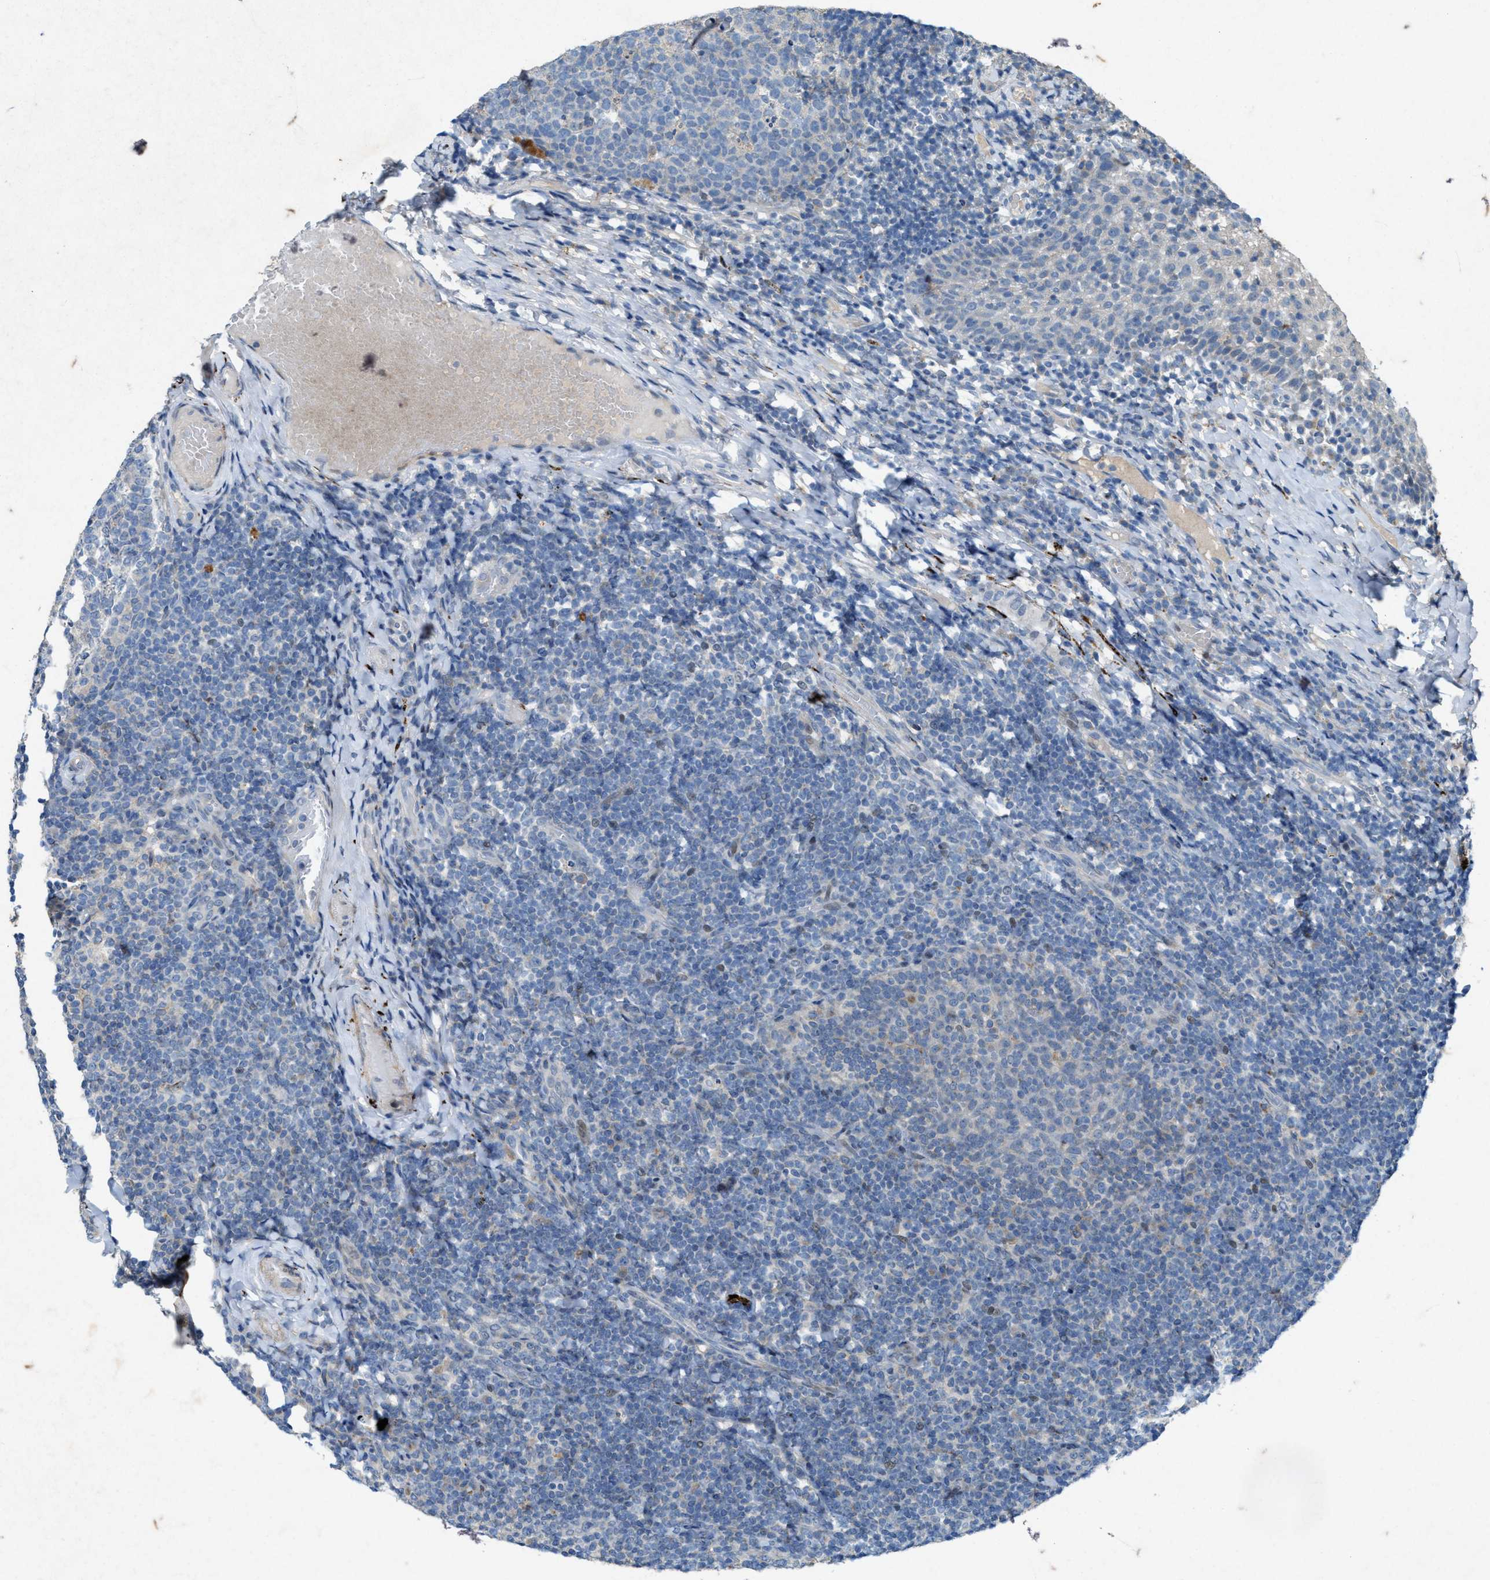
{"staining": {"intensity": "negative", "quantity": "none", "location": "none"}, "tissue": "tonsil", "cell_type": "Germinal center cells", "image_type": "normal", "snomed": [{"axis": "morphology", "description": "Normal tissue, NOS"}, {"axis": "topography", "description": "Tonsil"}], "caption": "A photomicrograph of human tonsil is negative for staining in germinal center cells.", "gene": "URGCP", "patient": {"sex": "female", "age": 19}}